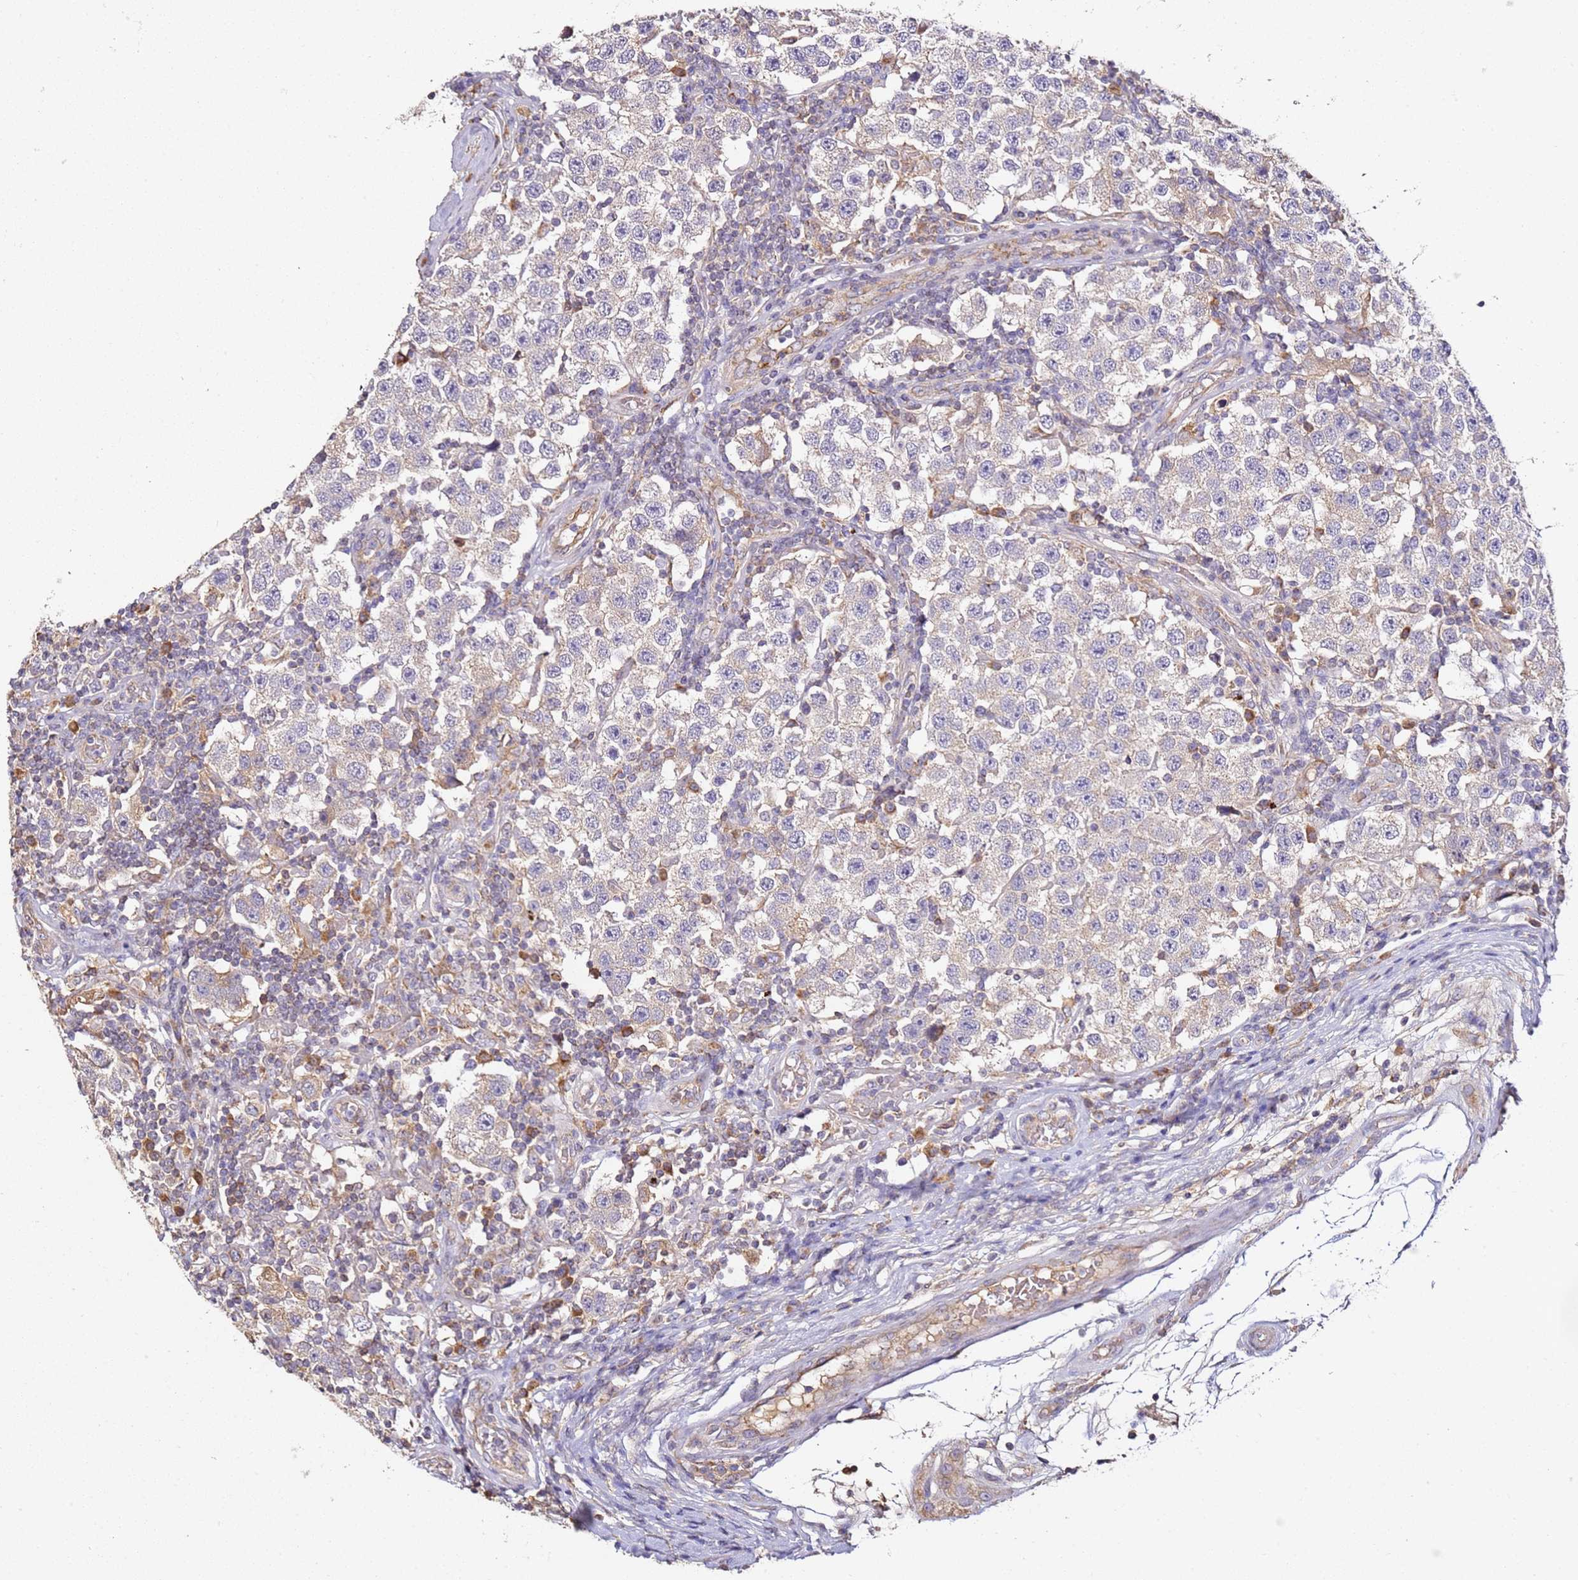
{"staining": {"intensity": "negative", "quantity": "none", "location": "none"}, "tissue": "testis cancer", "cell_type": "Tumor cells", "image_type": "cancer", "snomed": [{"axis": "morphology", "description": "Seminoma, NOS"}, {"axis": "topography", "description": "Testis"}], "caption": "Immunohistochemistry (IHC) micrograph of human testis cancer (seminoma) stained for a protein (brown), which displays no positivity in tumor cells.", "gene": "OR2B11", "patient": {"sex": "male", "age": 34}}